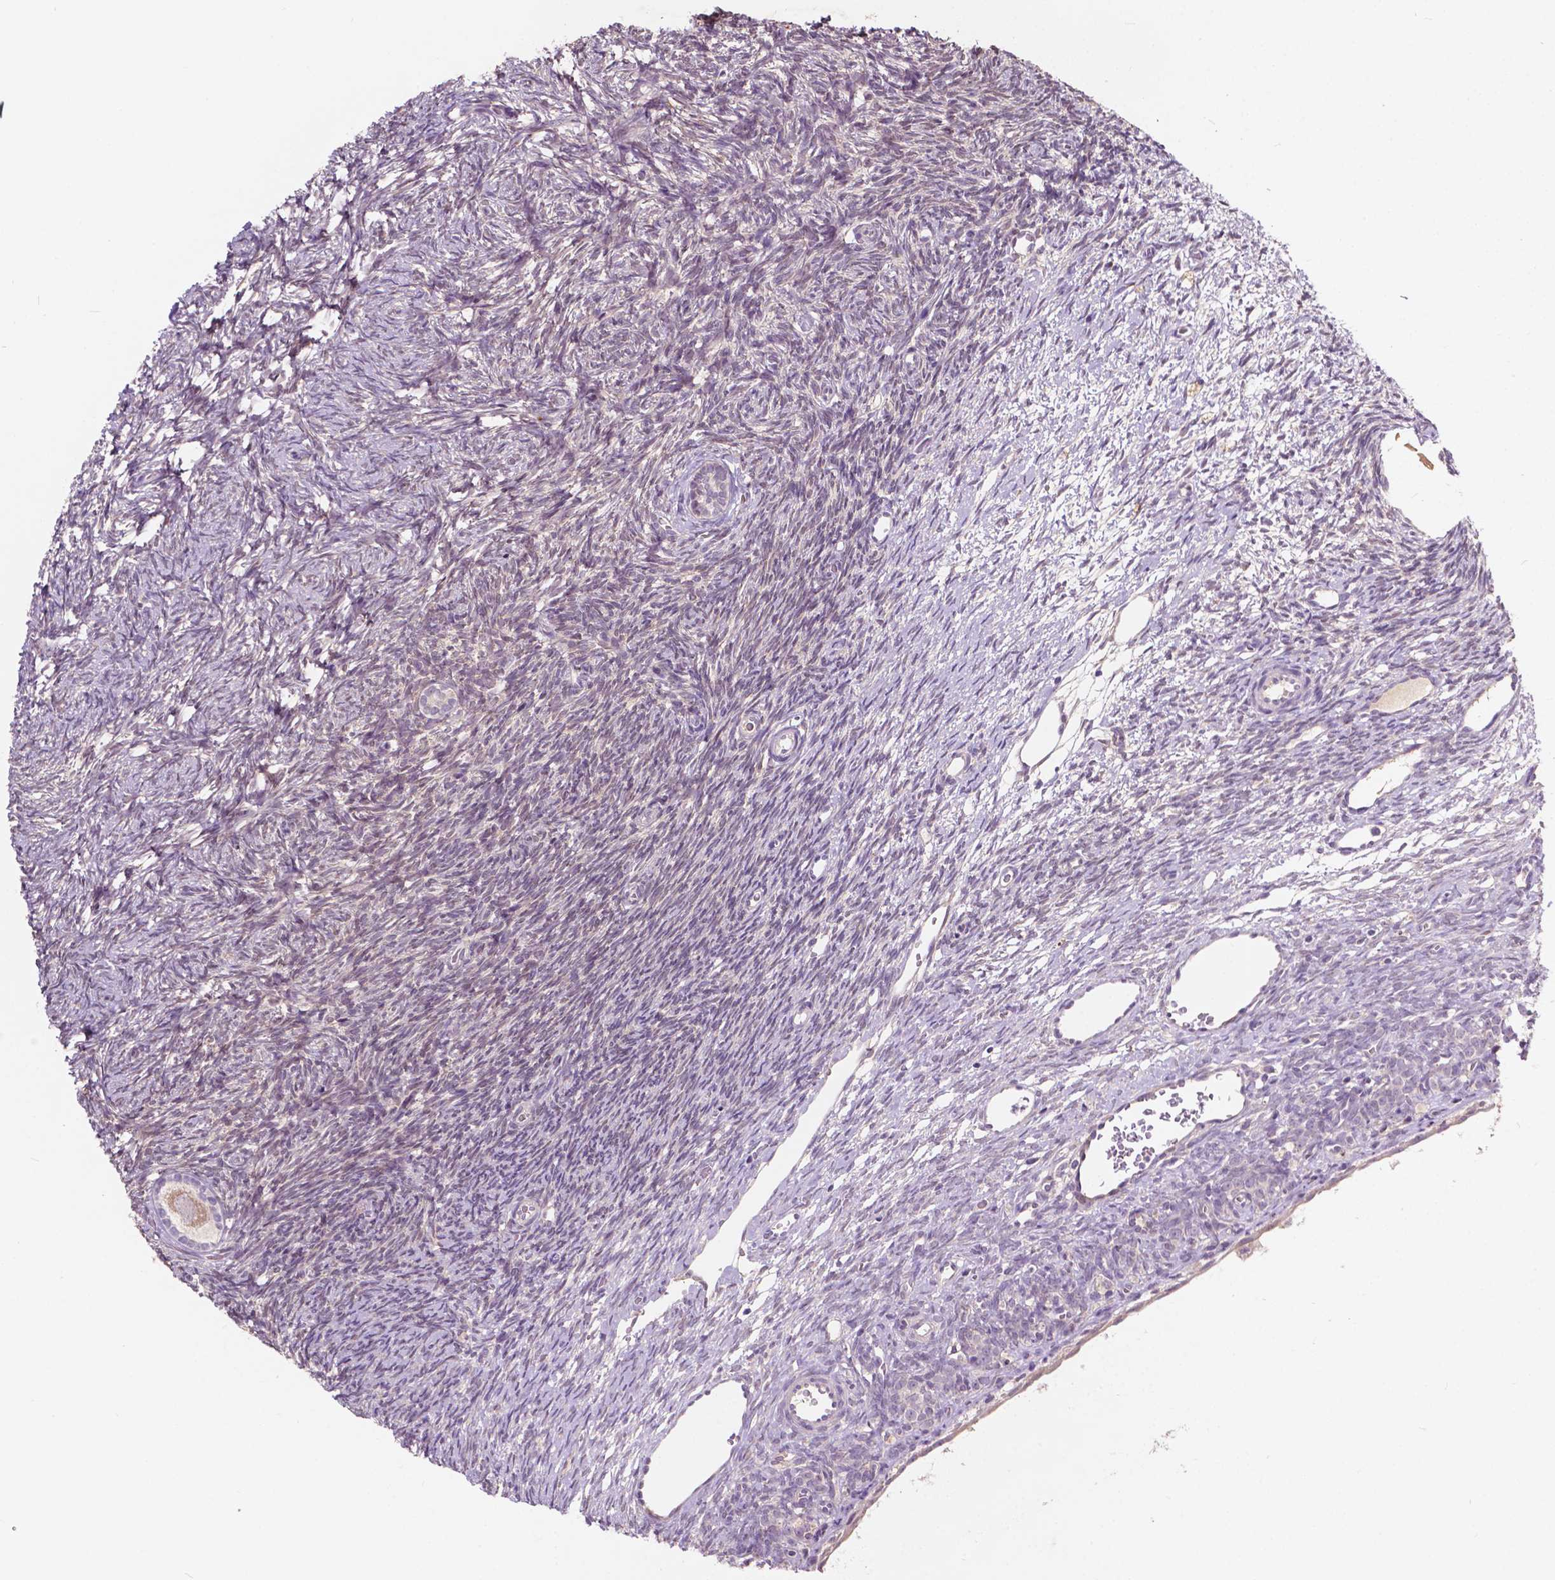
{"staining": {"intensity": "weak", "quantity": ">75%", "location": "cytoplasmic/membranous"}, "tissue": "ovary", "cell_type": "Follicle cells", "image_type": "normal", "snomed": [{"axis": "morphology", "description": "Normal tissue, NOS"}, {"axis": "topography", "description": "Ovary"}], "caption": "Weak cytoplasmic/membranous protein expression is identified in about >75% of follicle cells in ovary.", "gene": "GPR37", "patient": {"sex": "female", "age": 34}}